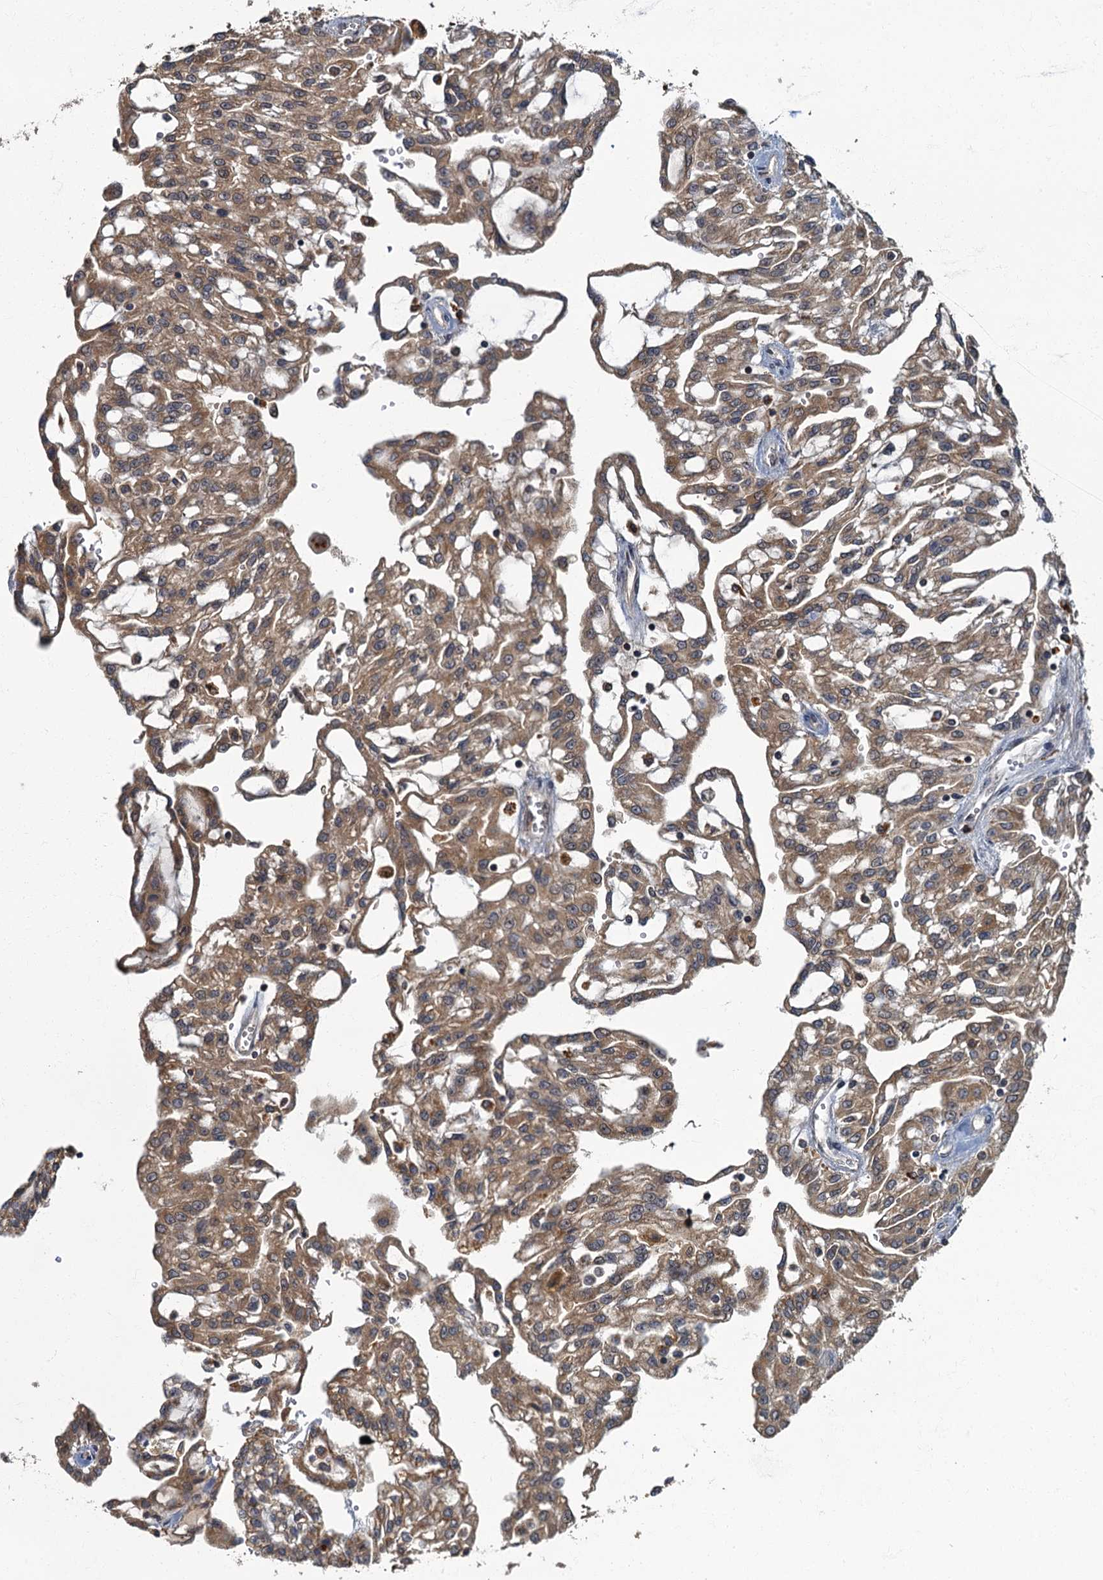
{"staining": {"intensity": "moderate", "quantity": ">75%", "location": "cytoplasmic/membranous"}, "tissue": "renal cancer", "cell_type": "Tumor cells", "image_type": "cancer", "snomed": [{"axis": "morphology", "description": "Adenocarcinoma, NOS"}, {"axis": "topography", "description": "Kidney"}], "caption": "A brown stain labels moderate cytoplasmic/membranous positivity of a protein in human renal cancer tumor cells. (brown staining indicates protein expression, while blue staining denotes nuclei).", "gene": "WDCP", "patient": {"sex": "male", "age": 63}}